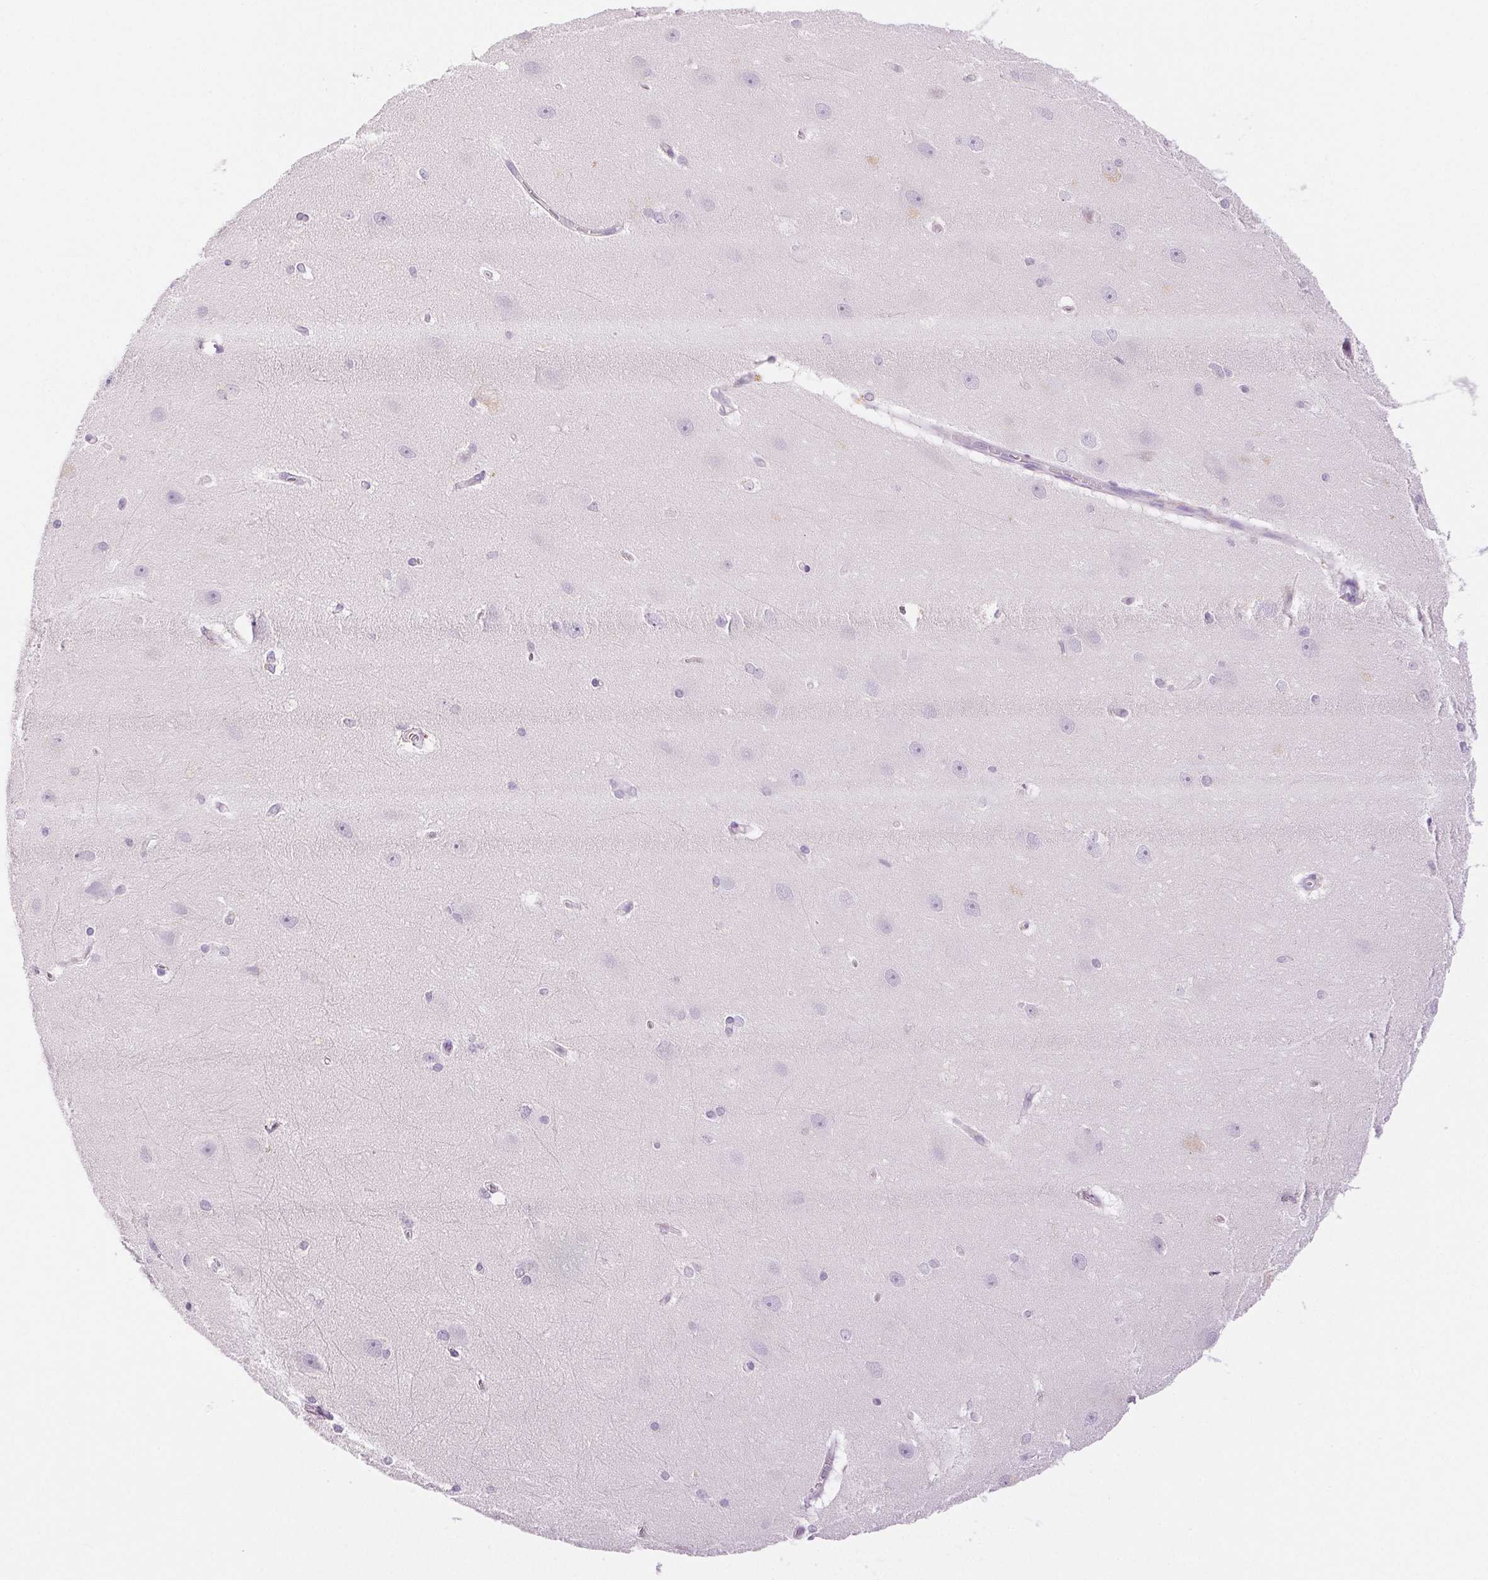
{"staining": {"intensity": "negative", "quantity": "none", "location": "none"}, "tissue": "hippocampus", "cell_type": "Glial cells", "image_type": "normal", "snomed": [{"axis": "morphology", "description": "Normal tissue, NOS"}, {"axis": "topography", "description": "Cerebral cortex"}, {"axis": "topography", "description": "Hippocampus"}], "caption": "An immunohistochemistry photomicrograph of benign hippocampus is shown. There is no staining in glial cells of hippocampus. (DAB (3,3'-diaminobenzidine) immunohistochemistry visualized using brightfield microscopy, high magnification).", "gene": "SLC5A2", "patient": {"sex": "female", "age": 19}}